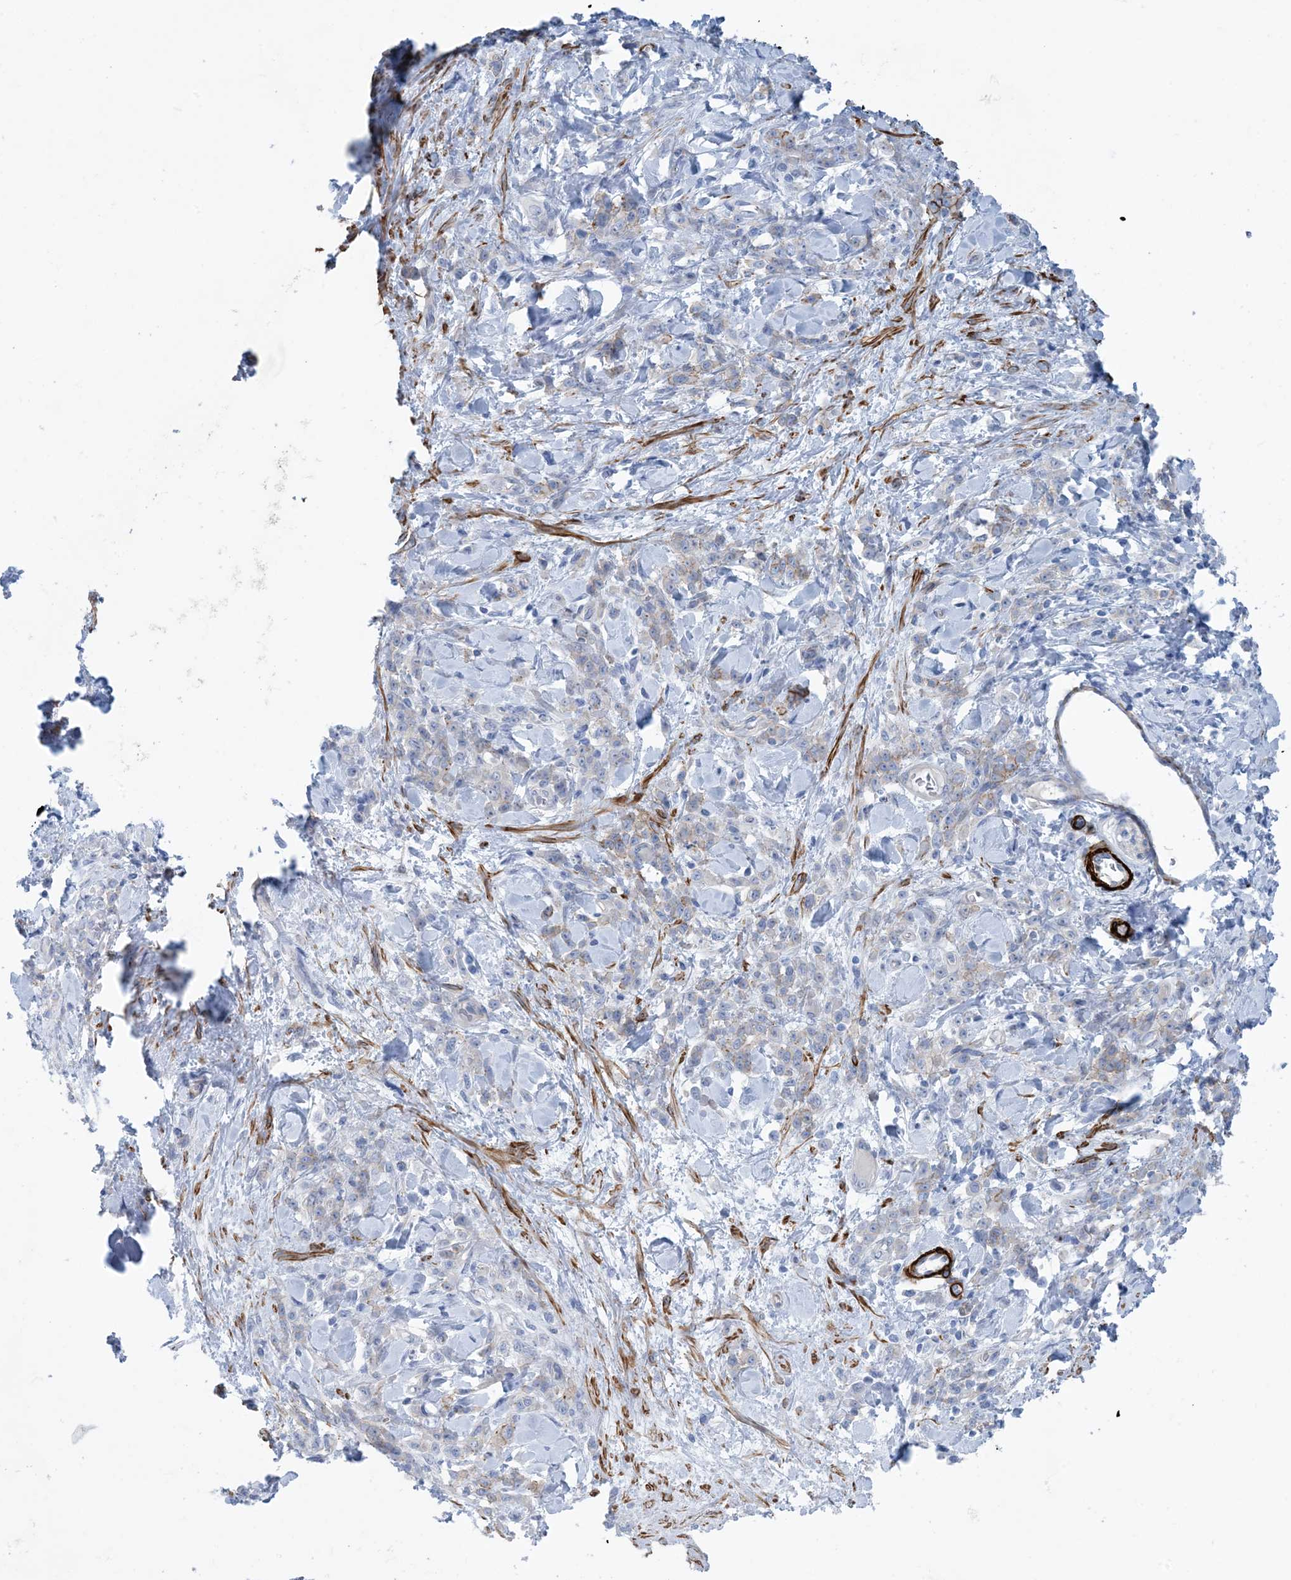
{"staining": {"intensity": "negative", "quantity": "none", "location": "none"}, "tissue": "stomach cancer", "cell_type": "Tumor cells", "image_type": "cancer", "snomed": [{"axis": "morphology", "description": "Normal tissue, NOS"}, {"axis": "morphology", "description": "Adenocarcinoma, NOS"}, {"axis": "topography", "description": "Stomach"}], "caption": "The immunohistochemistry (IHC) image has no significant expression in tumor cells of stomach adenocarcinoma tissue.", "gene": "SHANK1", "patient": {"sex": "male", "age": 82}}